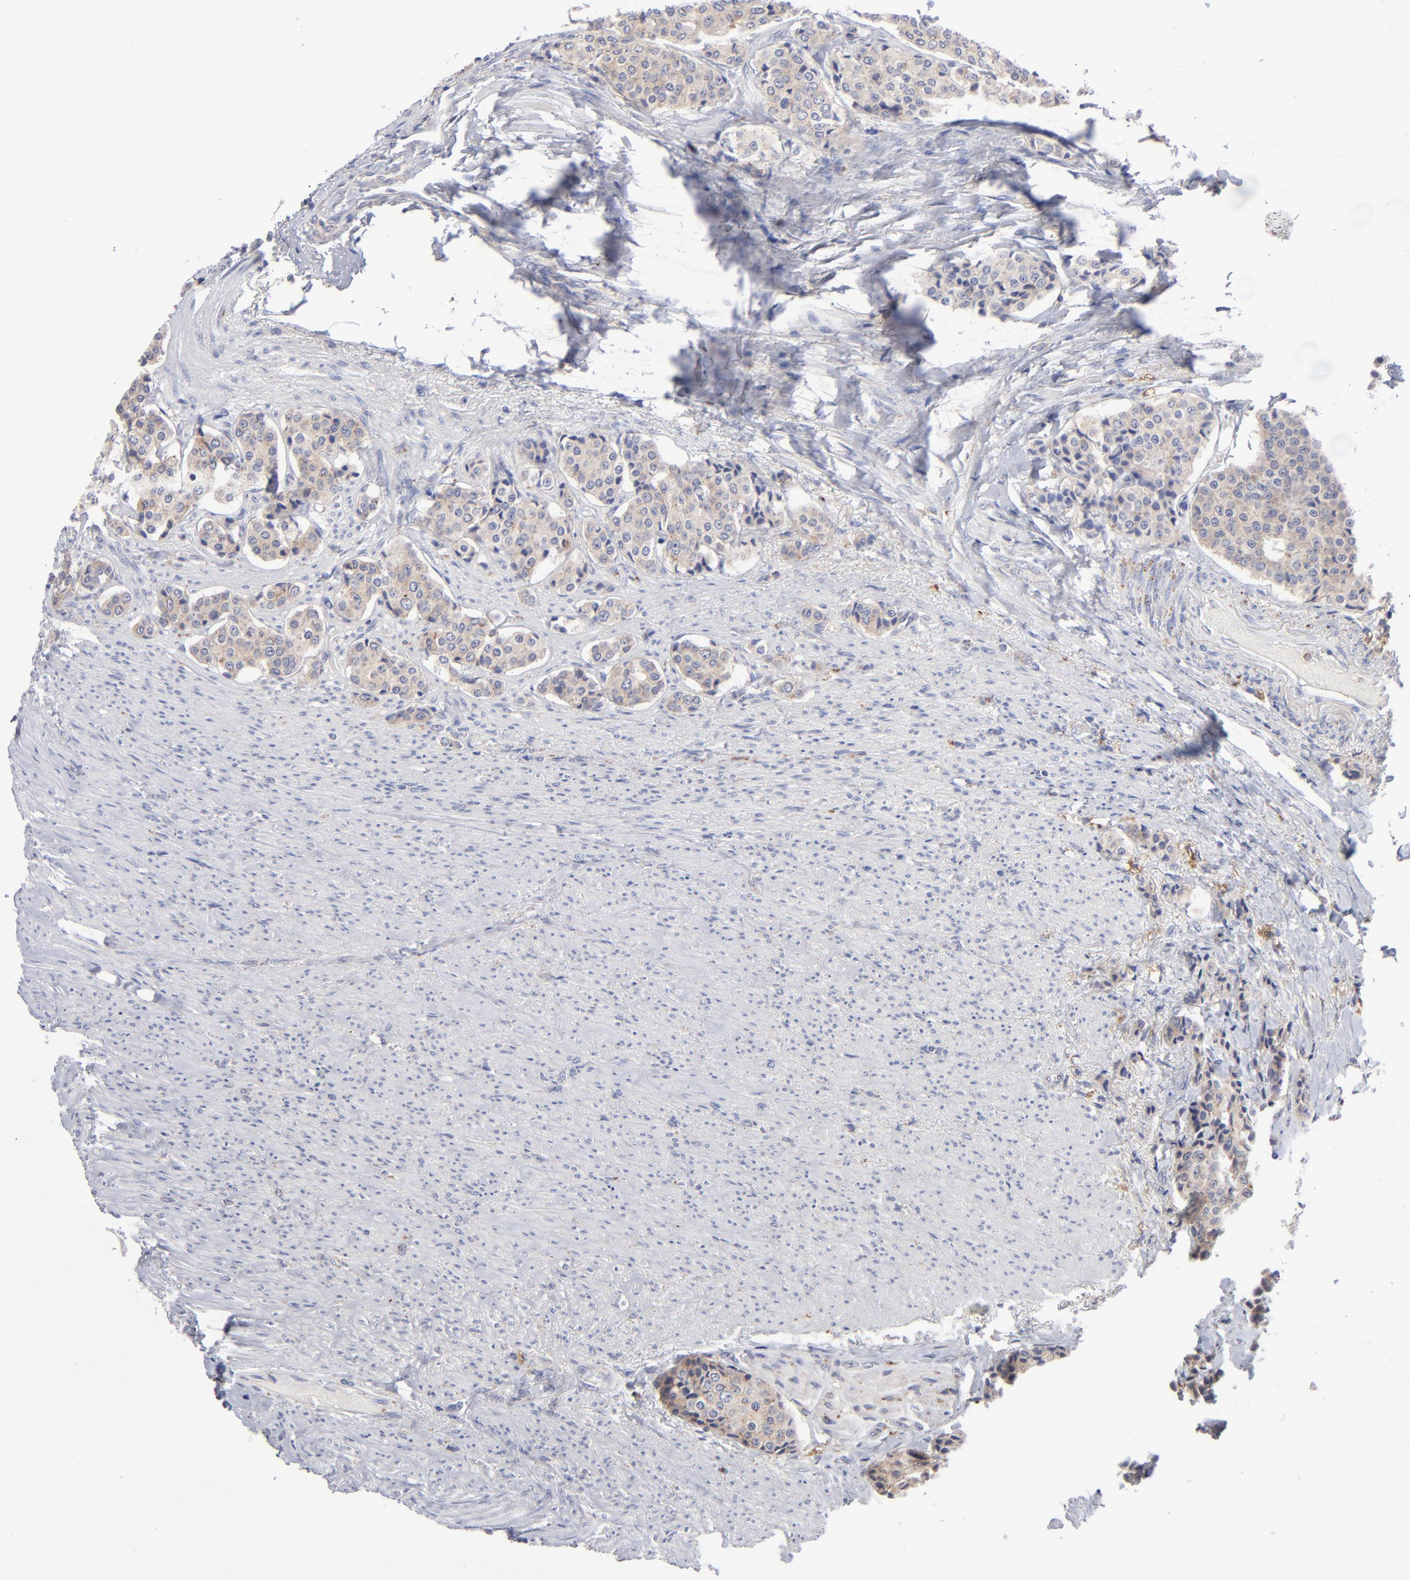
{"staining": {"intensity": "moderate", "quantity": ">75%", "location": "cytoplasmic/membranous"}, "tissue": "carcinoid", "cell_type": "Tumor cells", "image_type": "cancer", "snomed": [{"axis": "morphology", "description": "Carcinoid, malignant, NOS"}, {"axis": "topography", "description": "Colon"}], "caption": "Tumor cells exhibit medium levels of moderate cytoplasmic/membranous staining in about >75% of cells in carcinoid (malignant).", "gene": "RRAGB", "patient": {"sex": "female", "age": 61}}